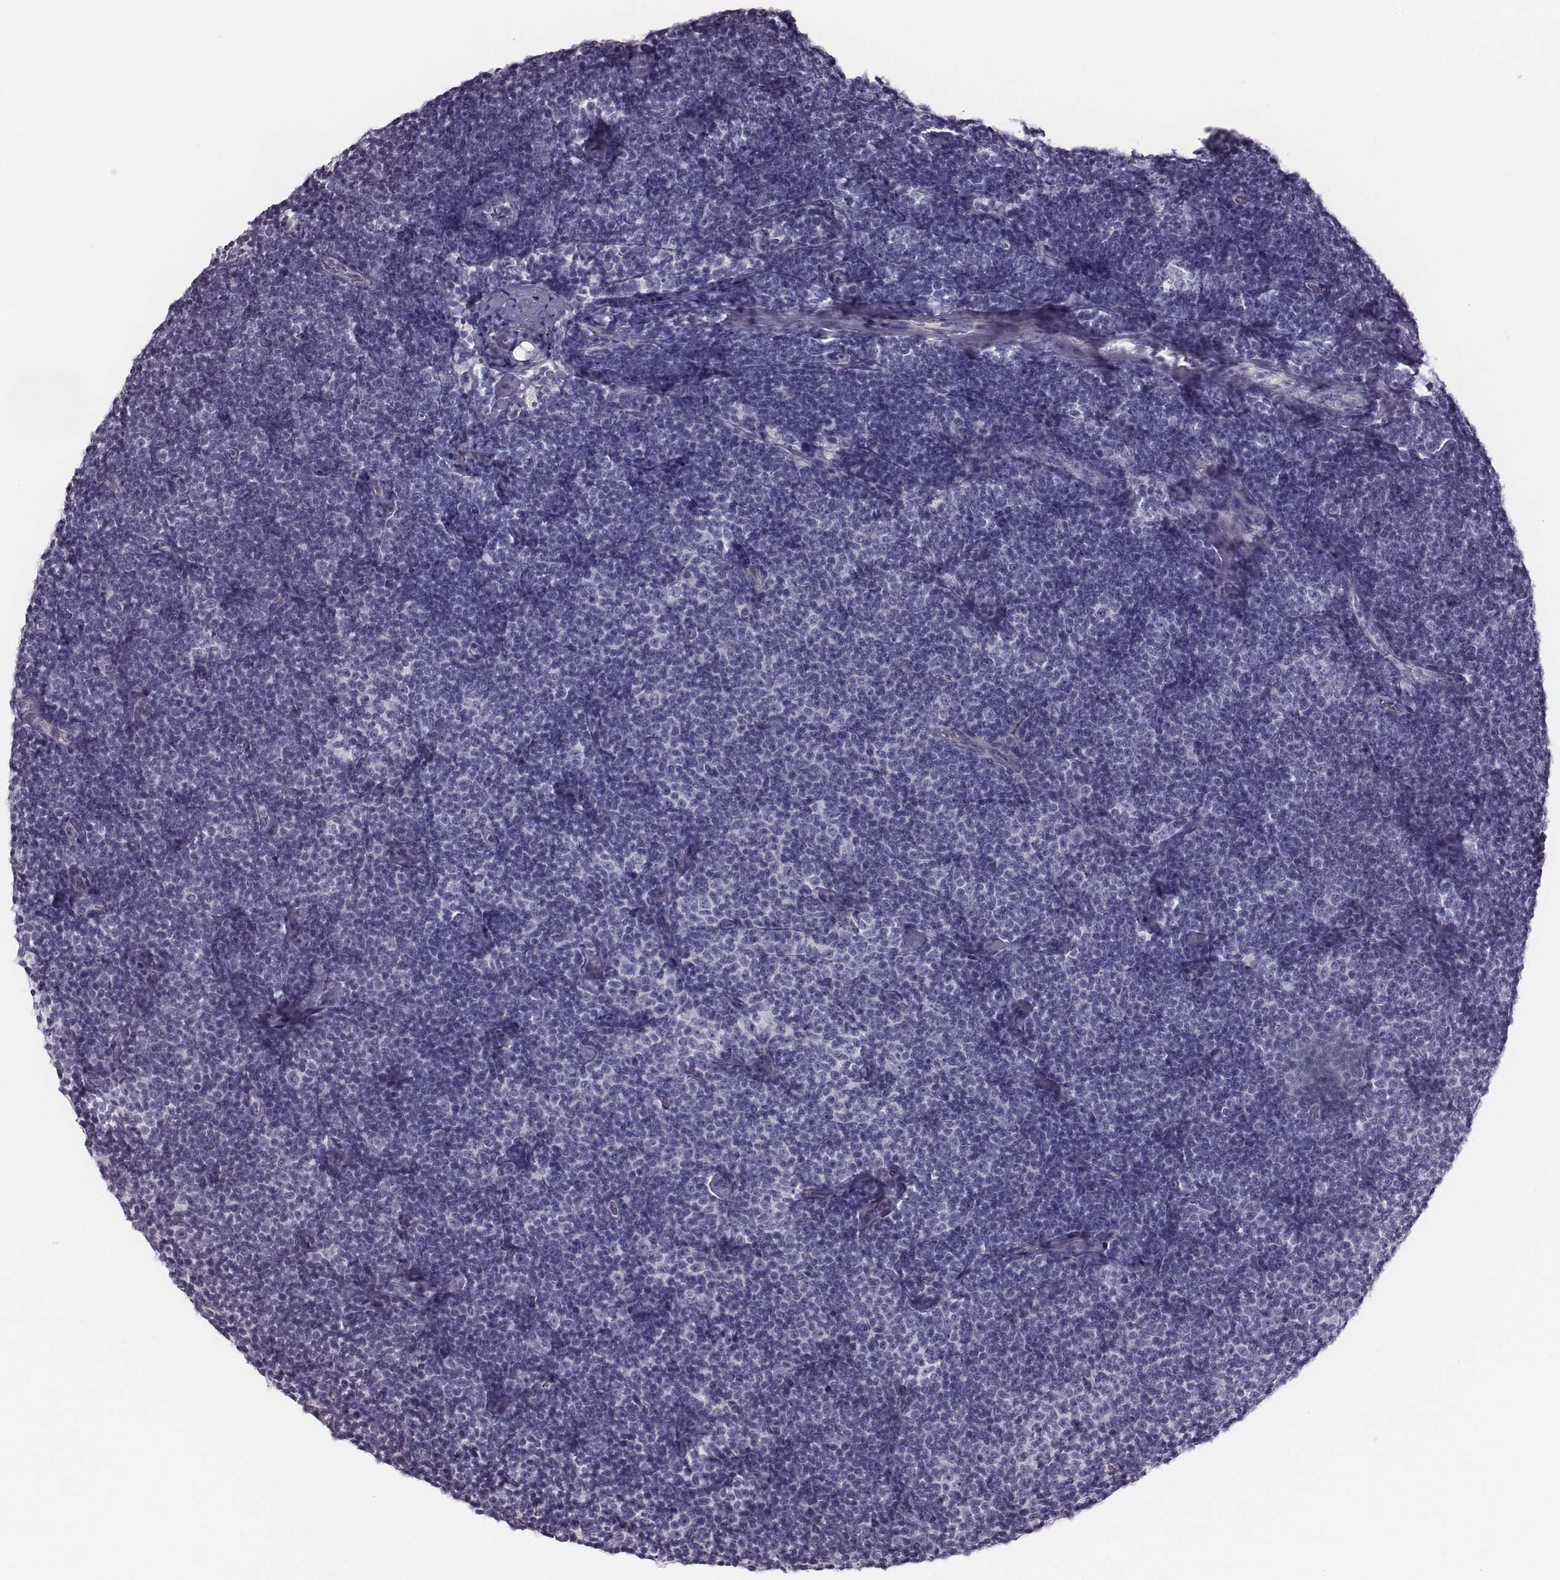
{"staining": {"intensity": "negative", "quantity": "none", "location": "none"}, "tissue": "lymphoma", "cell_type": "Tumor cells", "image_type": "cancer", "snomed": [{"axis": "morphology", "description": "Malignant lymphoma, non-Hodgkin's type, Low grade"}, {"axis": "topography", "description": "Lymph node"}], "caption": "Protein analysis of lymphoma shows no significant staining in tumor cells.", "gene": "CRISP1", "patient": {"sex": "male", "age": 81}}